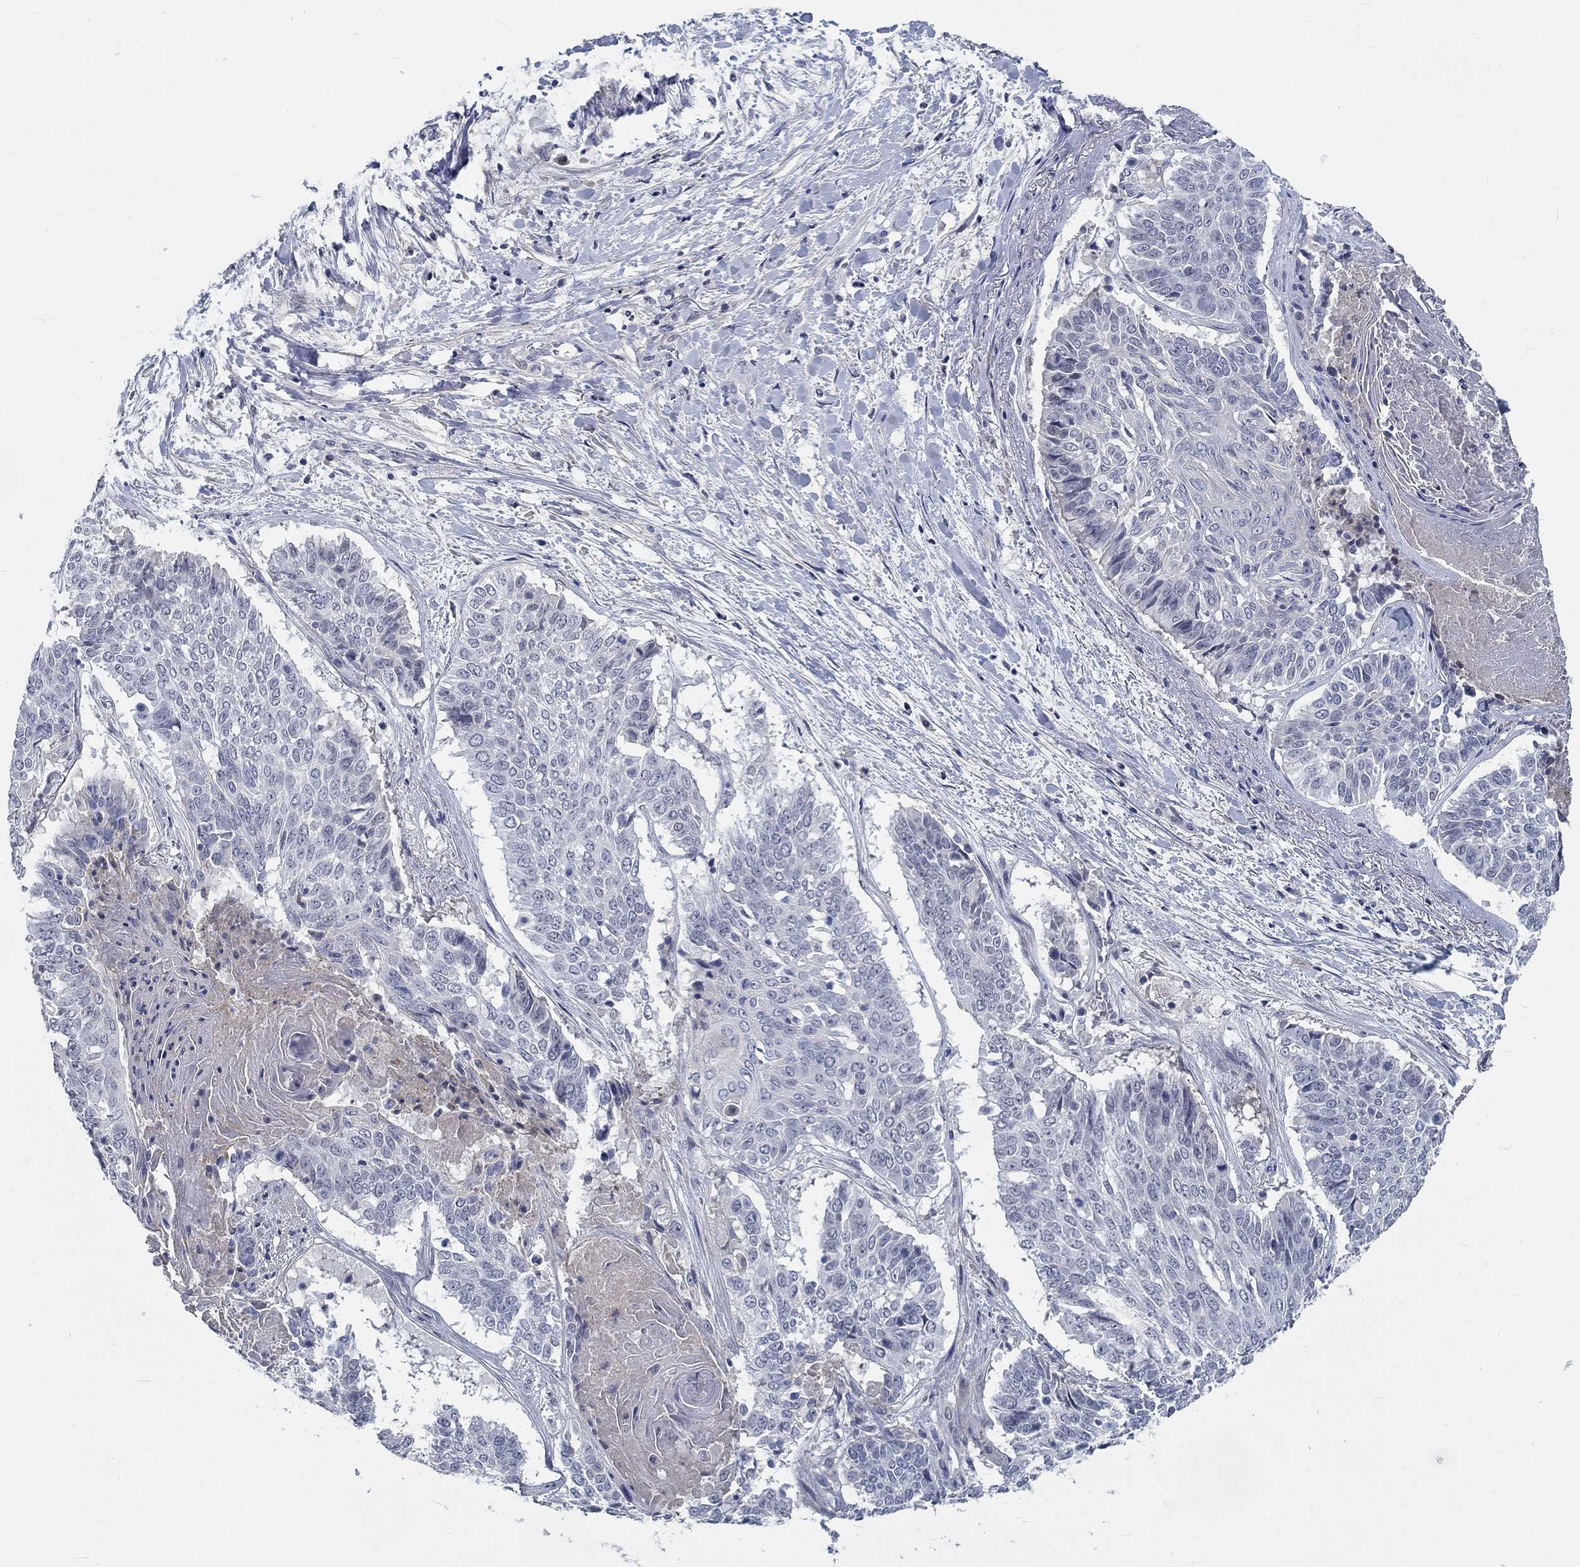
{"staining": {"intensity": "negative", "quantity": "none", "location": "none"}, "tissue": "lung cancer", "cell_type": "Tumor cells", "image_type": "cancer", "snomed": [{"axis": "morphology", "description": "Squamous cell carcinoma, NOS"}, {"axis": "topography", "description": "Lung"}], "caption": "IHC micrograph of neoplastic tissue: lung cancer (squamous cell carcinoma) stained with DAB shows no significant protein expression in tumor cells. (DAB immunohistochemistry visualized using brightfield microscopy, high magnification).", "gene": "MYBPC1", "patient": {"sex": "male", "age": 64}}